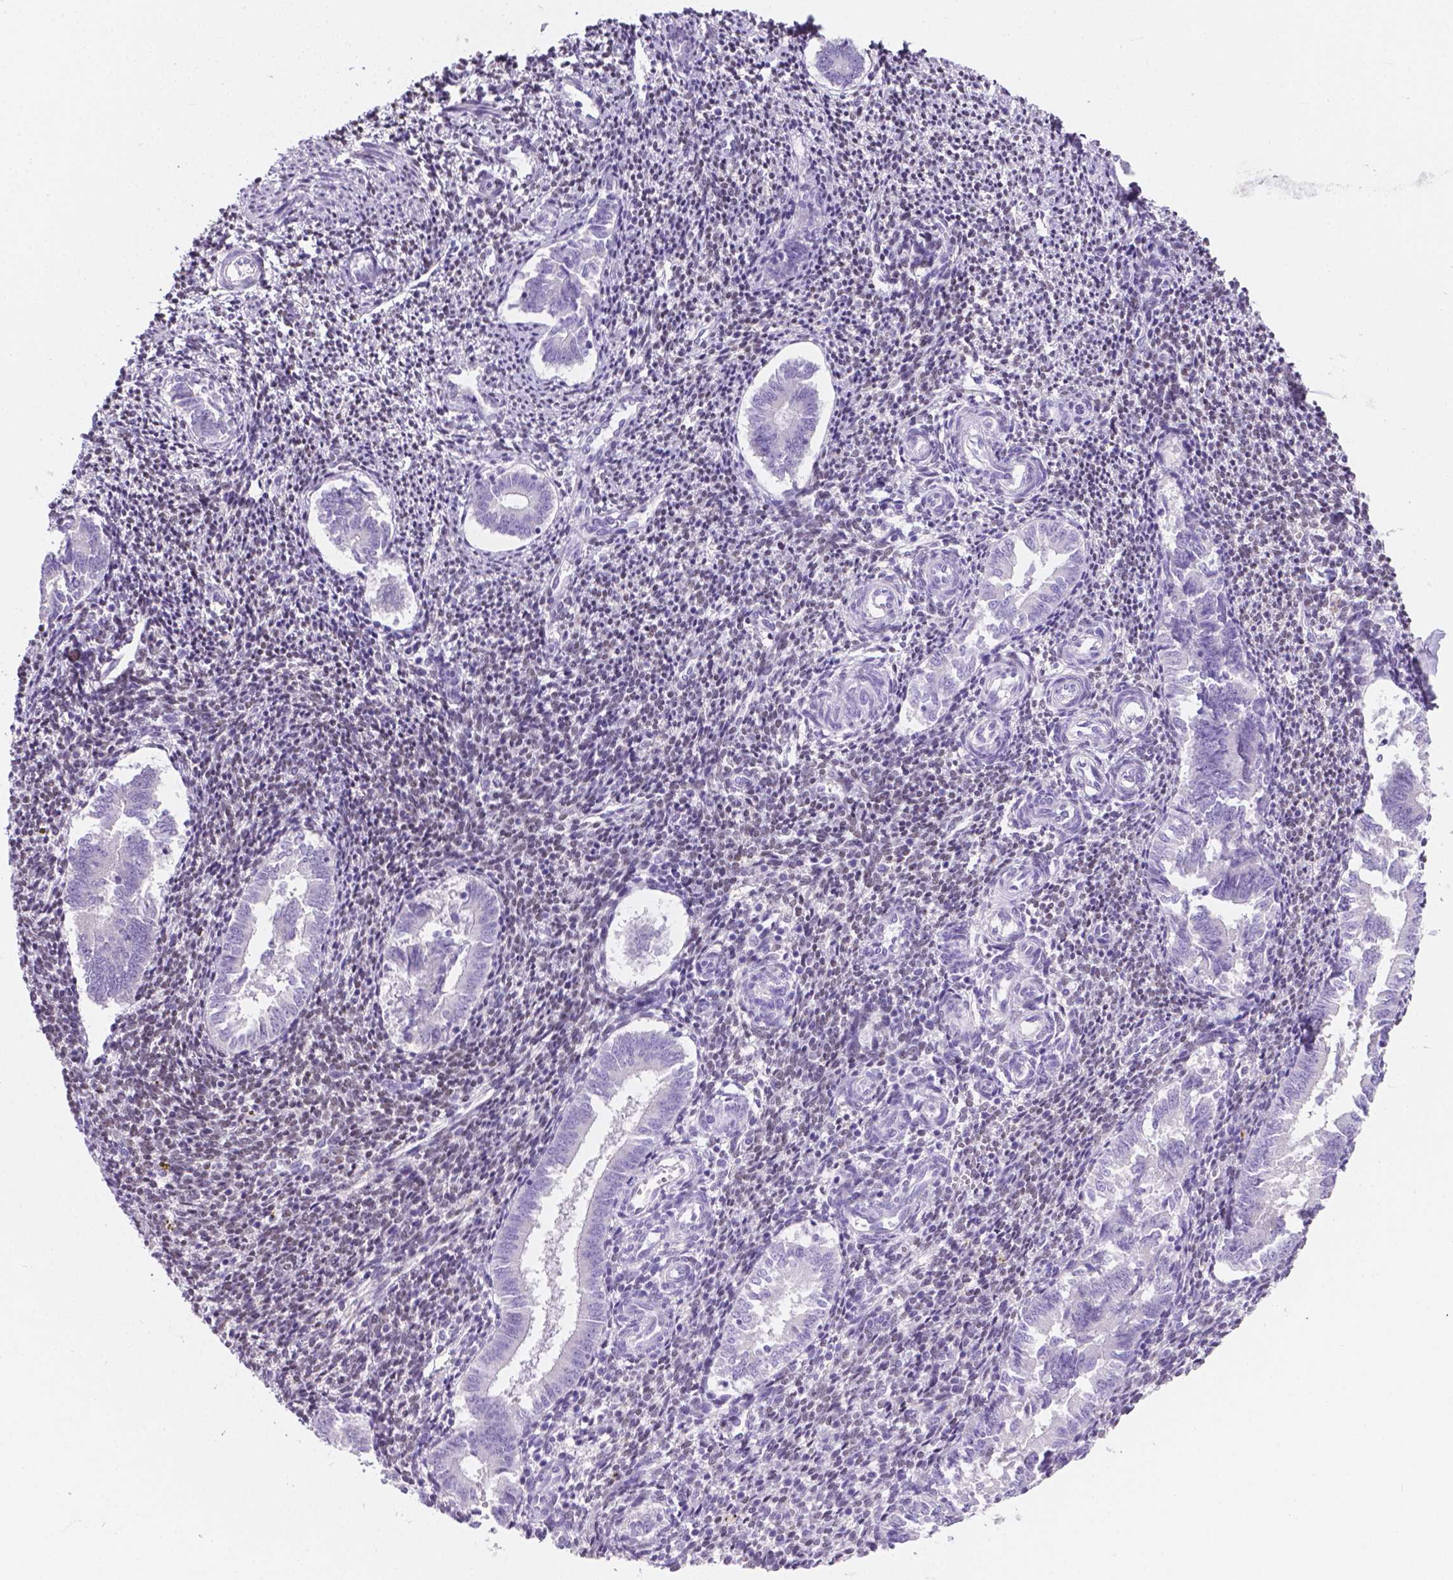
{"staining": {"intensity": "weak", "quantity": "<25%", "location": "nuclear"}, "tissue": "endometrium", "cell_type": "Cells in endometrial stroma", "image_type": "normal", "snomed": [{"axis": "morphology", "description": "Normal tissue, NOS"}, {"axis": "topography", "description": "Endometrium"}], "caption": "The histopathology image exhibits no significant staining in cells in endometrial stroma of endometrium.", "gene": "TMEM210", "patient": {"sex": "female", "age": 25}}